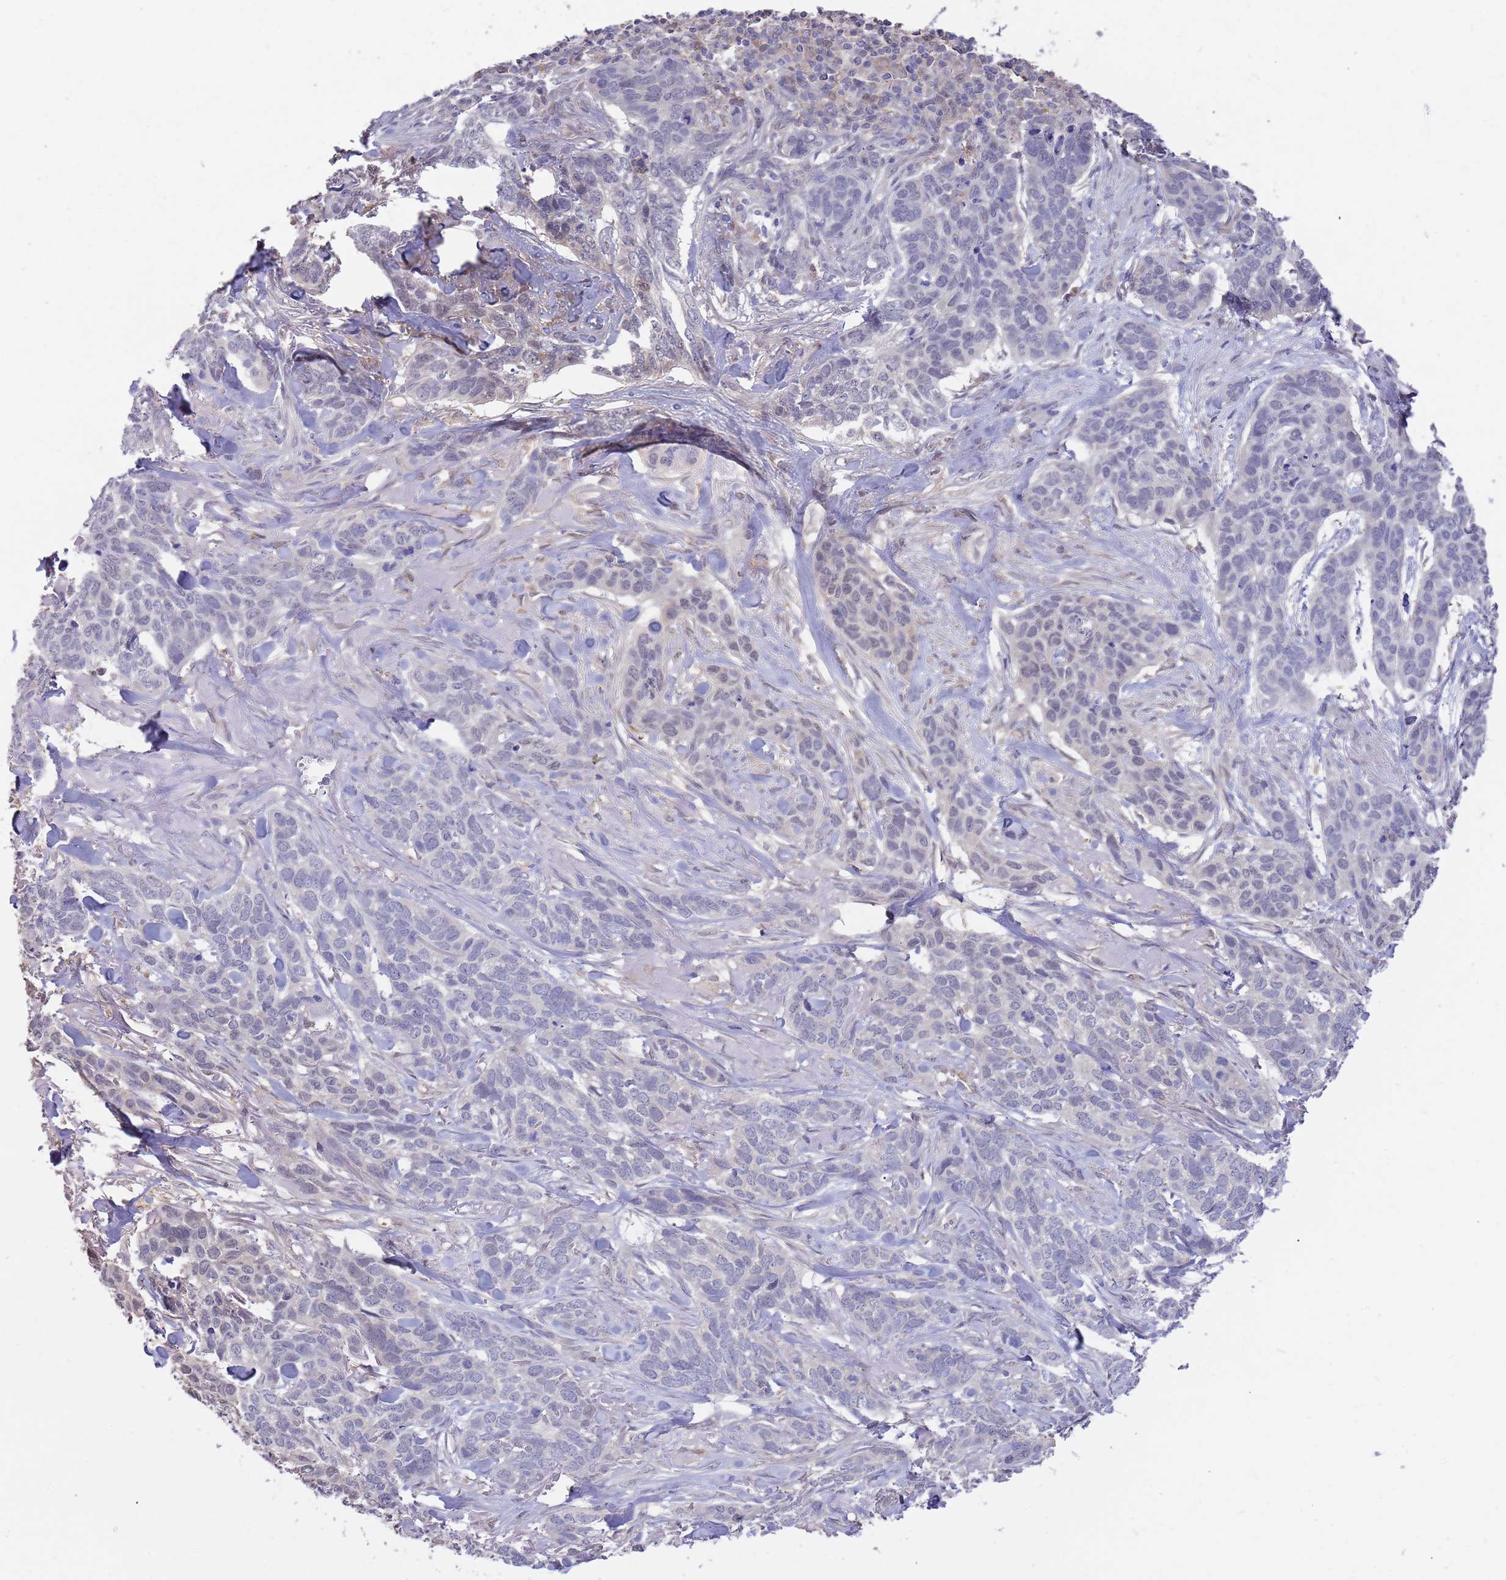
{"staining": {"intensity": "negative", "quantity": "none", "location": "none"}, "tissue": "skin cancer", "cell_type": "Tumor cells", "image_type": "cancer", "snomed": [{"axis": "morphology", "description": "Basal cell carcinoma"}, {"axis": "topography", "description": "Skin"}], "caption": "DAB immunohistochemical staining of skin cancer reveals no significant expression in tumor cells. Brightfield microscopy of immunohistochemistry (IHC) stained with DAB (brown) and hematoxylin (blue), captured at high magnification.", "gene": "AP5S1", "patient": {"sex": "male", "age": 86}}